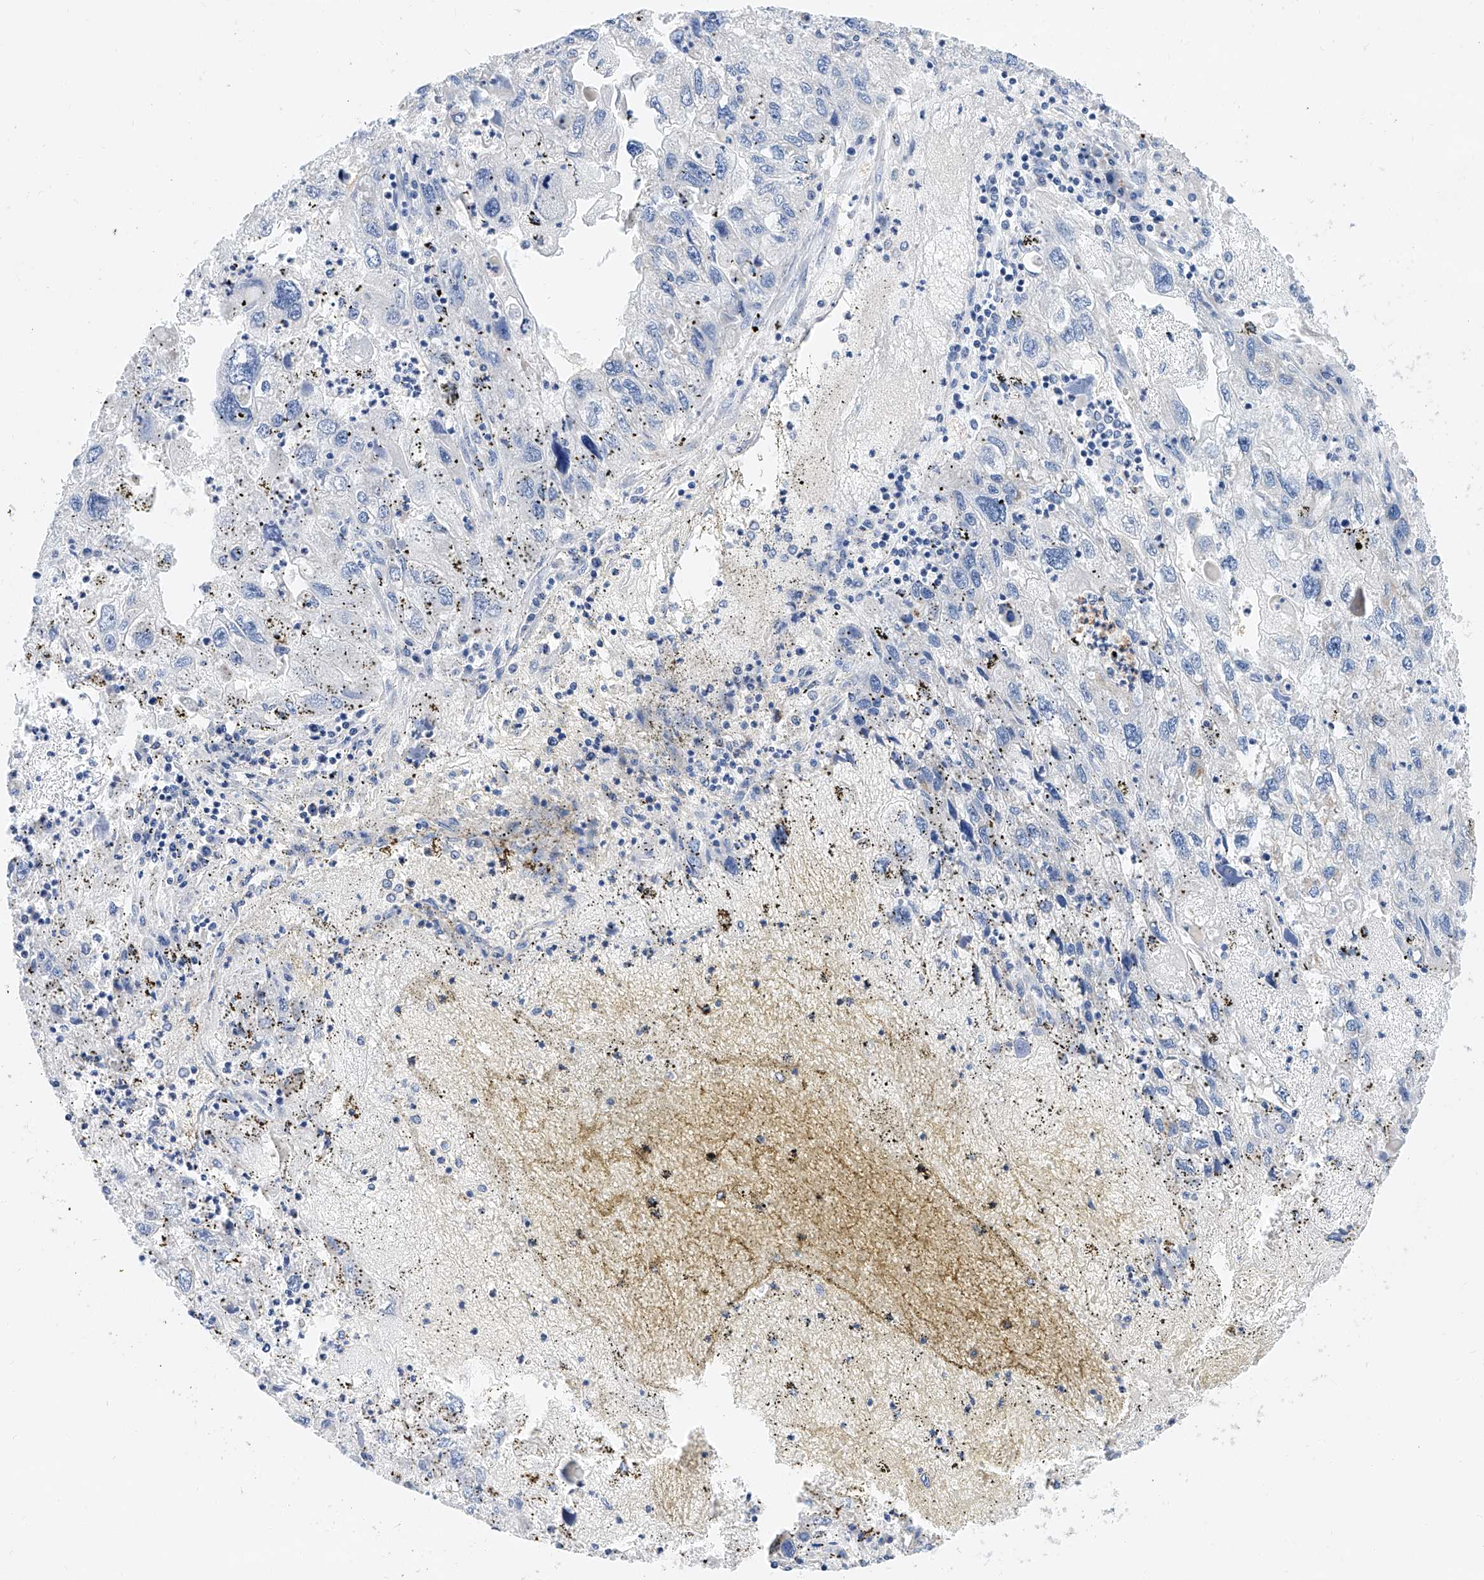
{"staining": {"intensity": "negative", "quantity": "none", "location": "none"}, "tissue": "endometrial cancer", "cell_type": "Tumor cells", "image_type": "cancer", "snomed": [{"axis": "morphology", "description": "Adenocarcinoma, NOS"}, {"axis": "topography", "description": "Endometrium"}], "caption": "Immunohistochemistry (IHC) image of human endometrial adenocarcinoma stained for a protein (brown), which reveals no staining in tumor cells.", "gene": "GLMN", "patient": {"sex": "female", "age": 49}}